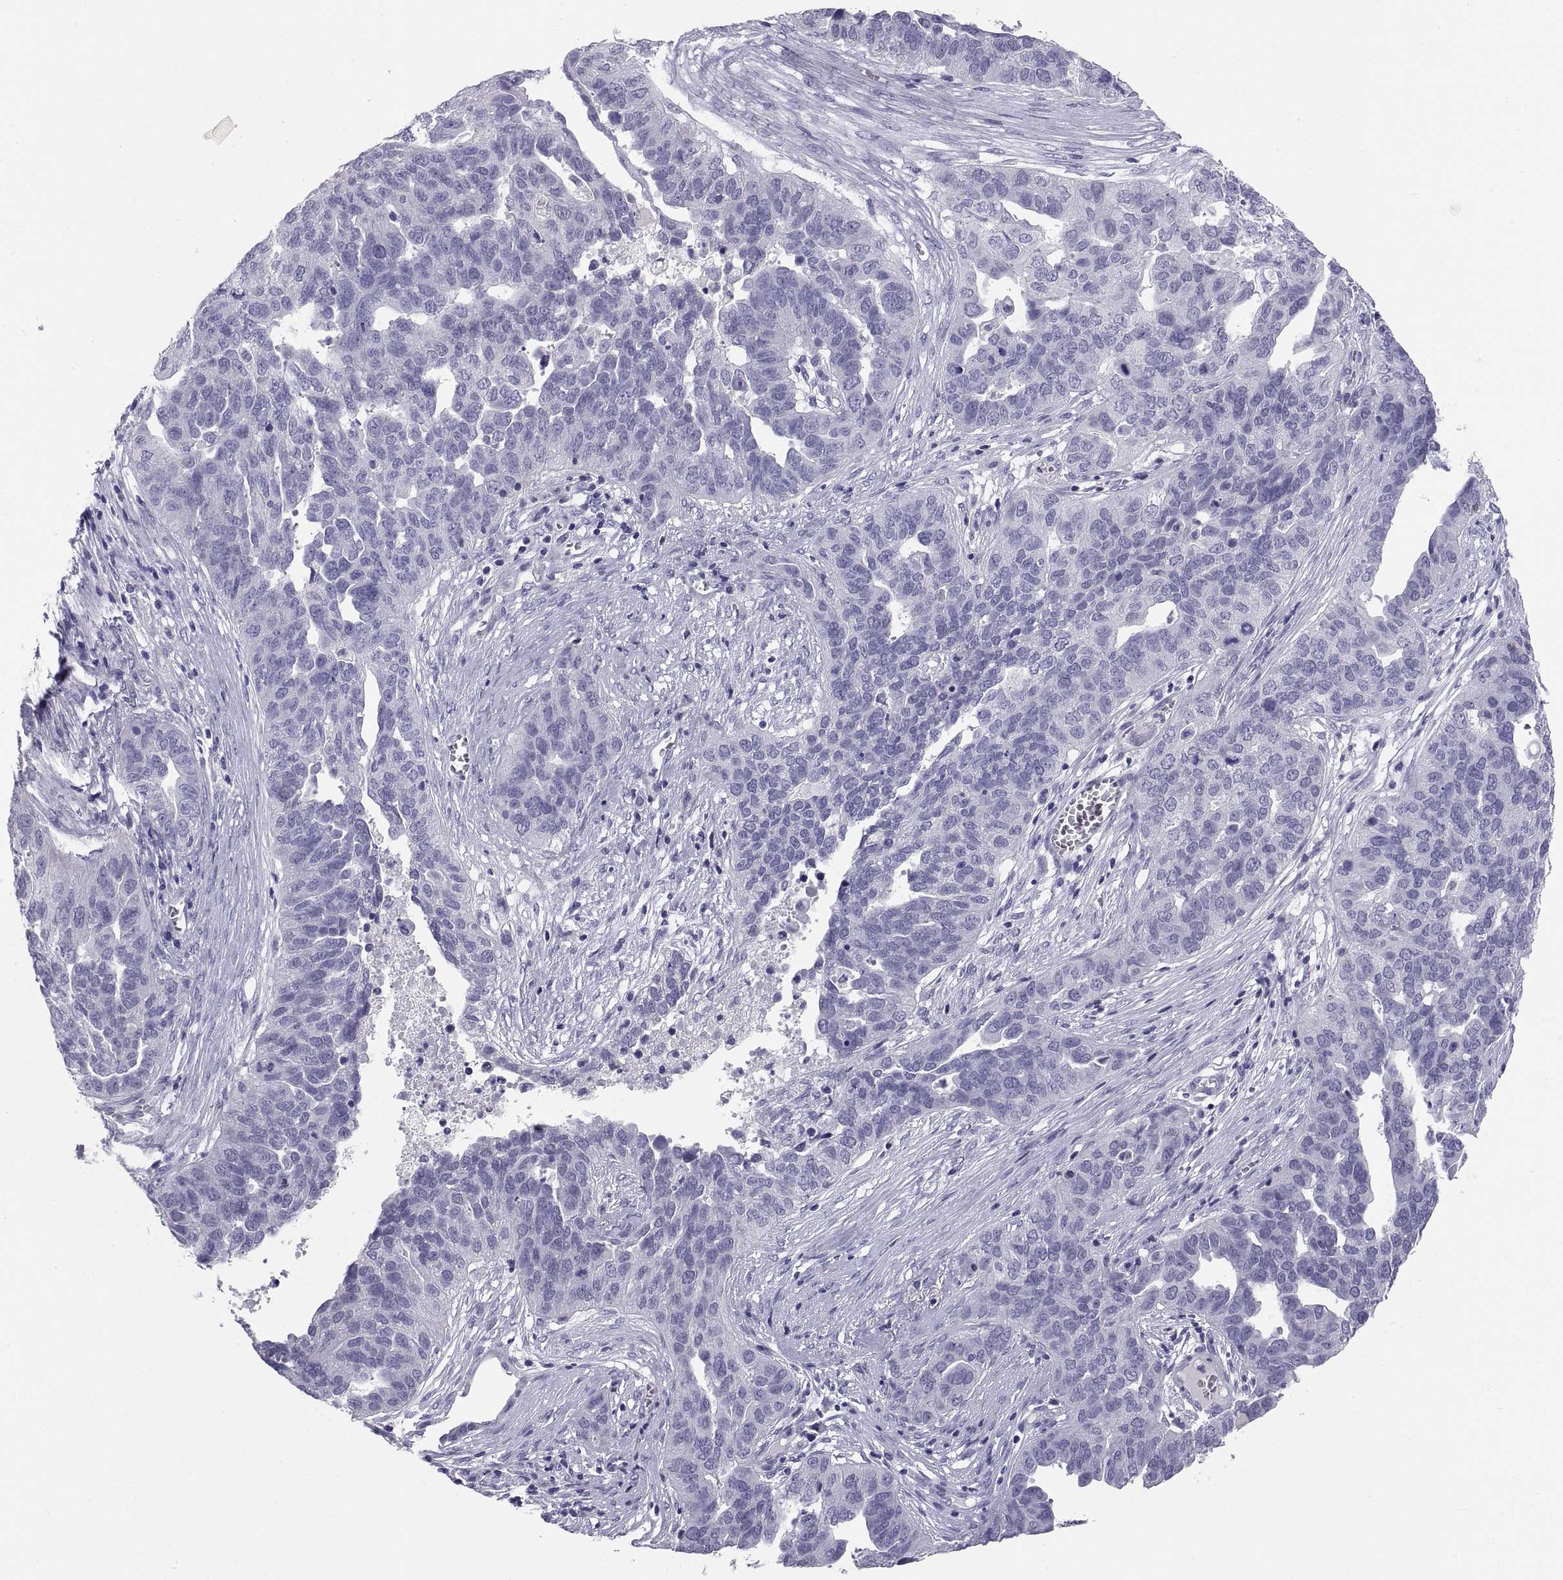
{"staining": {"intensity": "negative", "quantity": "none", "location": "none"}, "tissue": "ovarian cancer", "cell_type": "Tumor cells", "image_type": "cancer", "snomed": [{"axis": "morphology", "description": "Carcinoma, endometroid"}, {"axis": "topography", "description": "Soft tissue"}, {"axis": "topography", "description": "Ovary"}], "caption": "IHC of ovarian endometroid carcinoma shows no expression in tumor cells.", "gene": "TEX13A", "patient": {"sex": "female", "age": 52}}